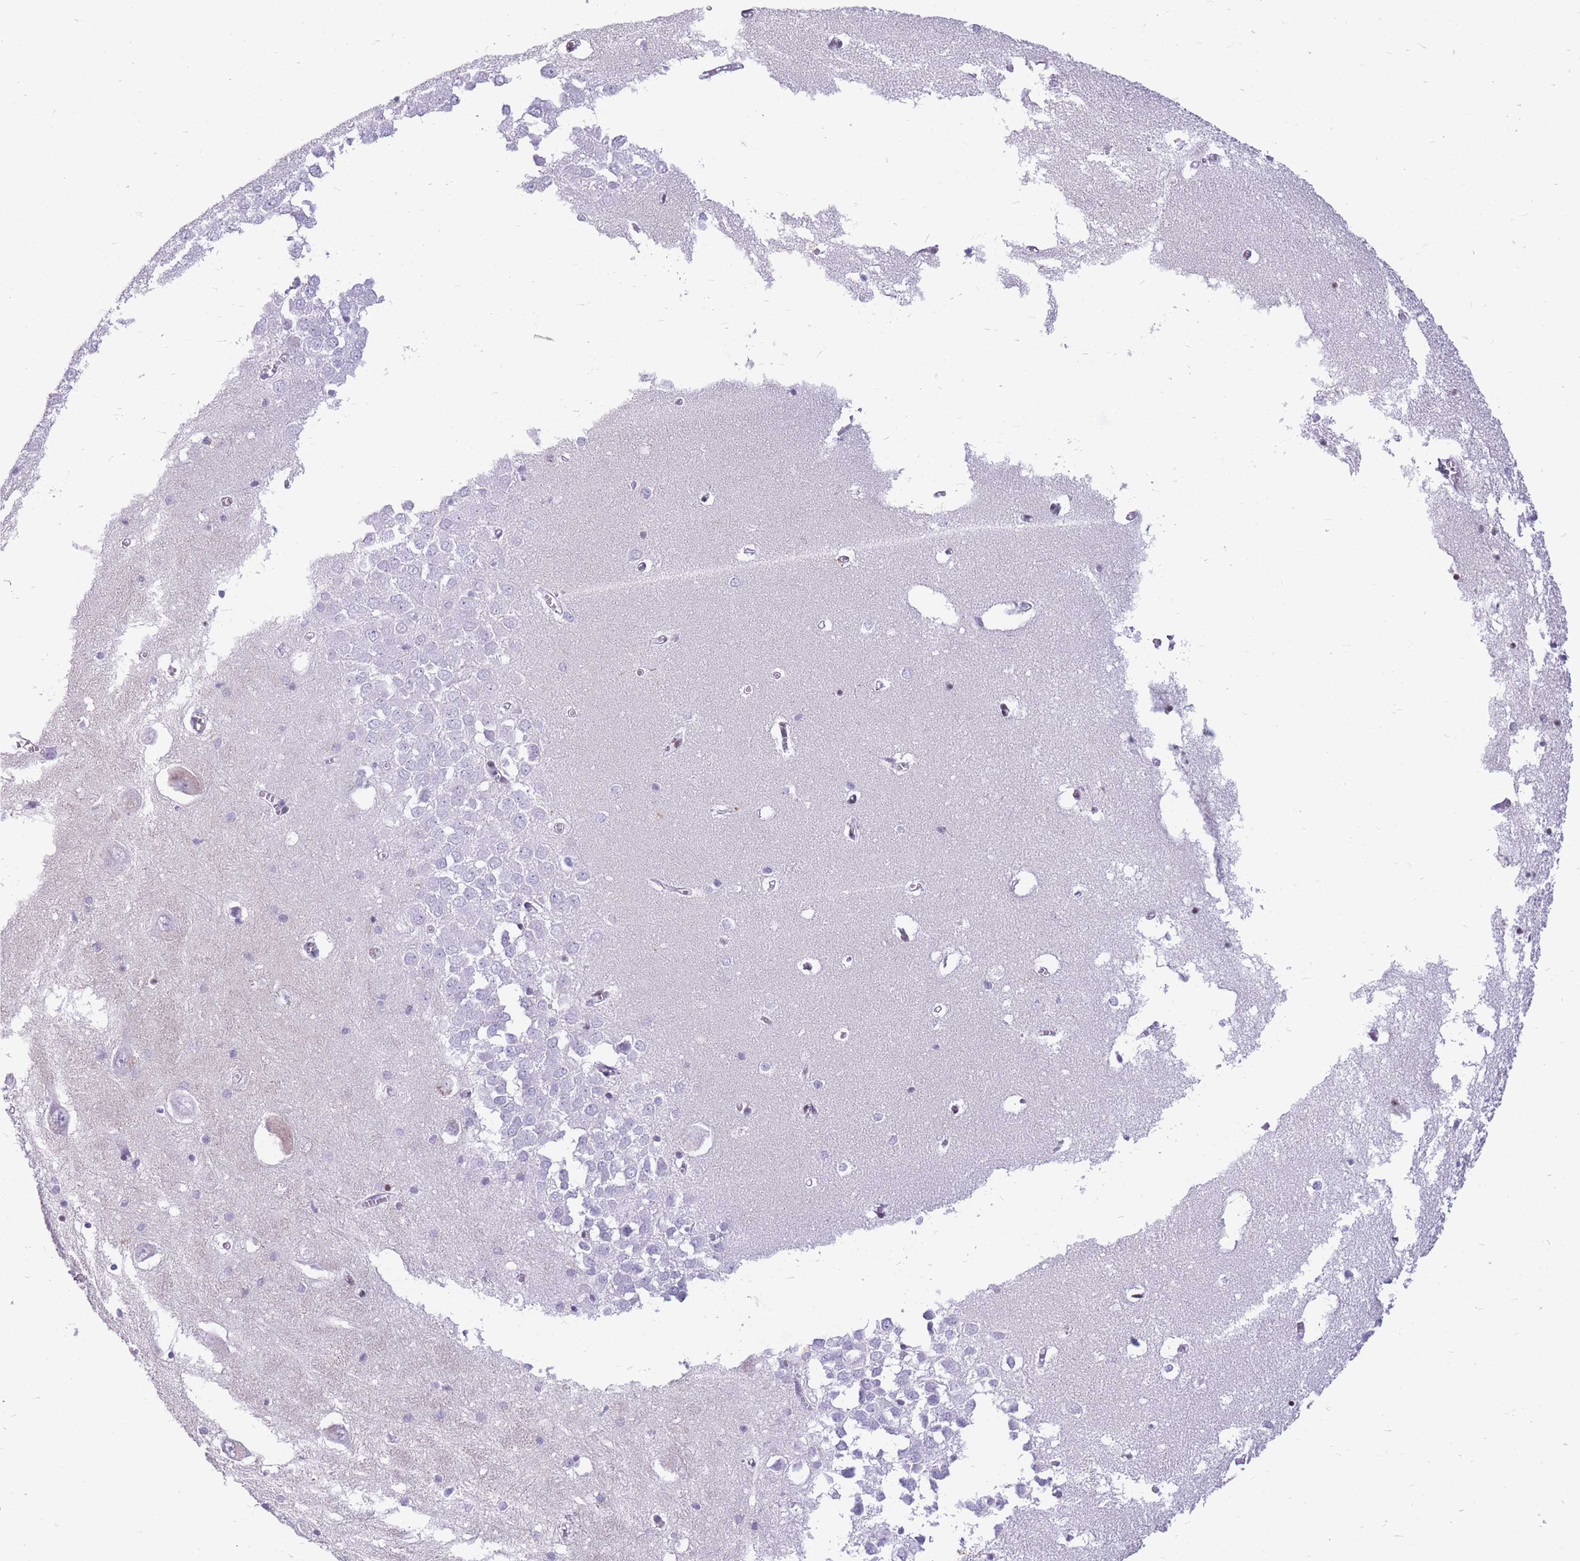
{"staining": {"intensity": "negative", "quantity": "none", "location": "none"}, "tissue": "hippocampus", "cell_type": "Glial cells", "image_type": "normal", "snomed": [{"axis": "morphology", "description": "Normal tissue, NOS"}, {"axis": "topography", "description": "Hippocampus"}], "caption": "Glial cells are negative for brown protein staining in unremarkable hippocampus.", "gene": "ZFP37", "patient": {"sex": "male", "age": 70}}